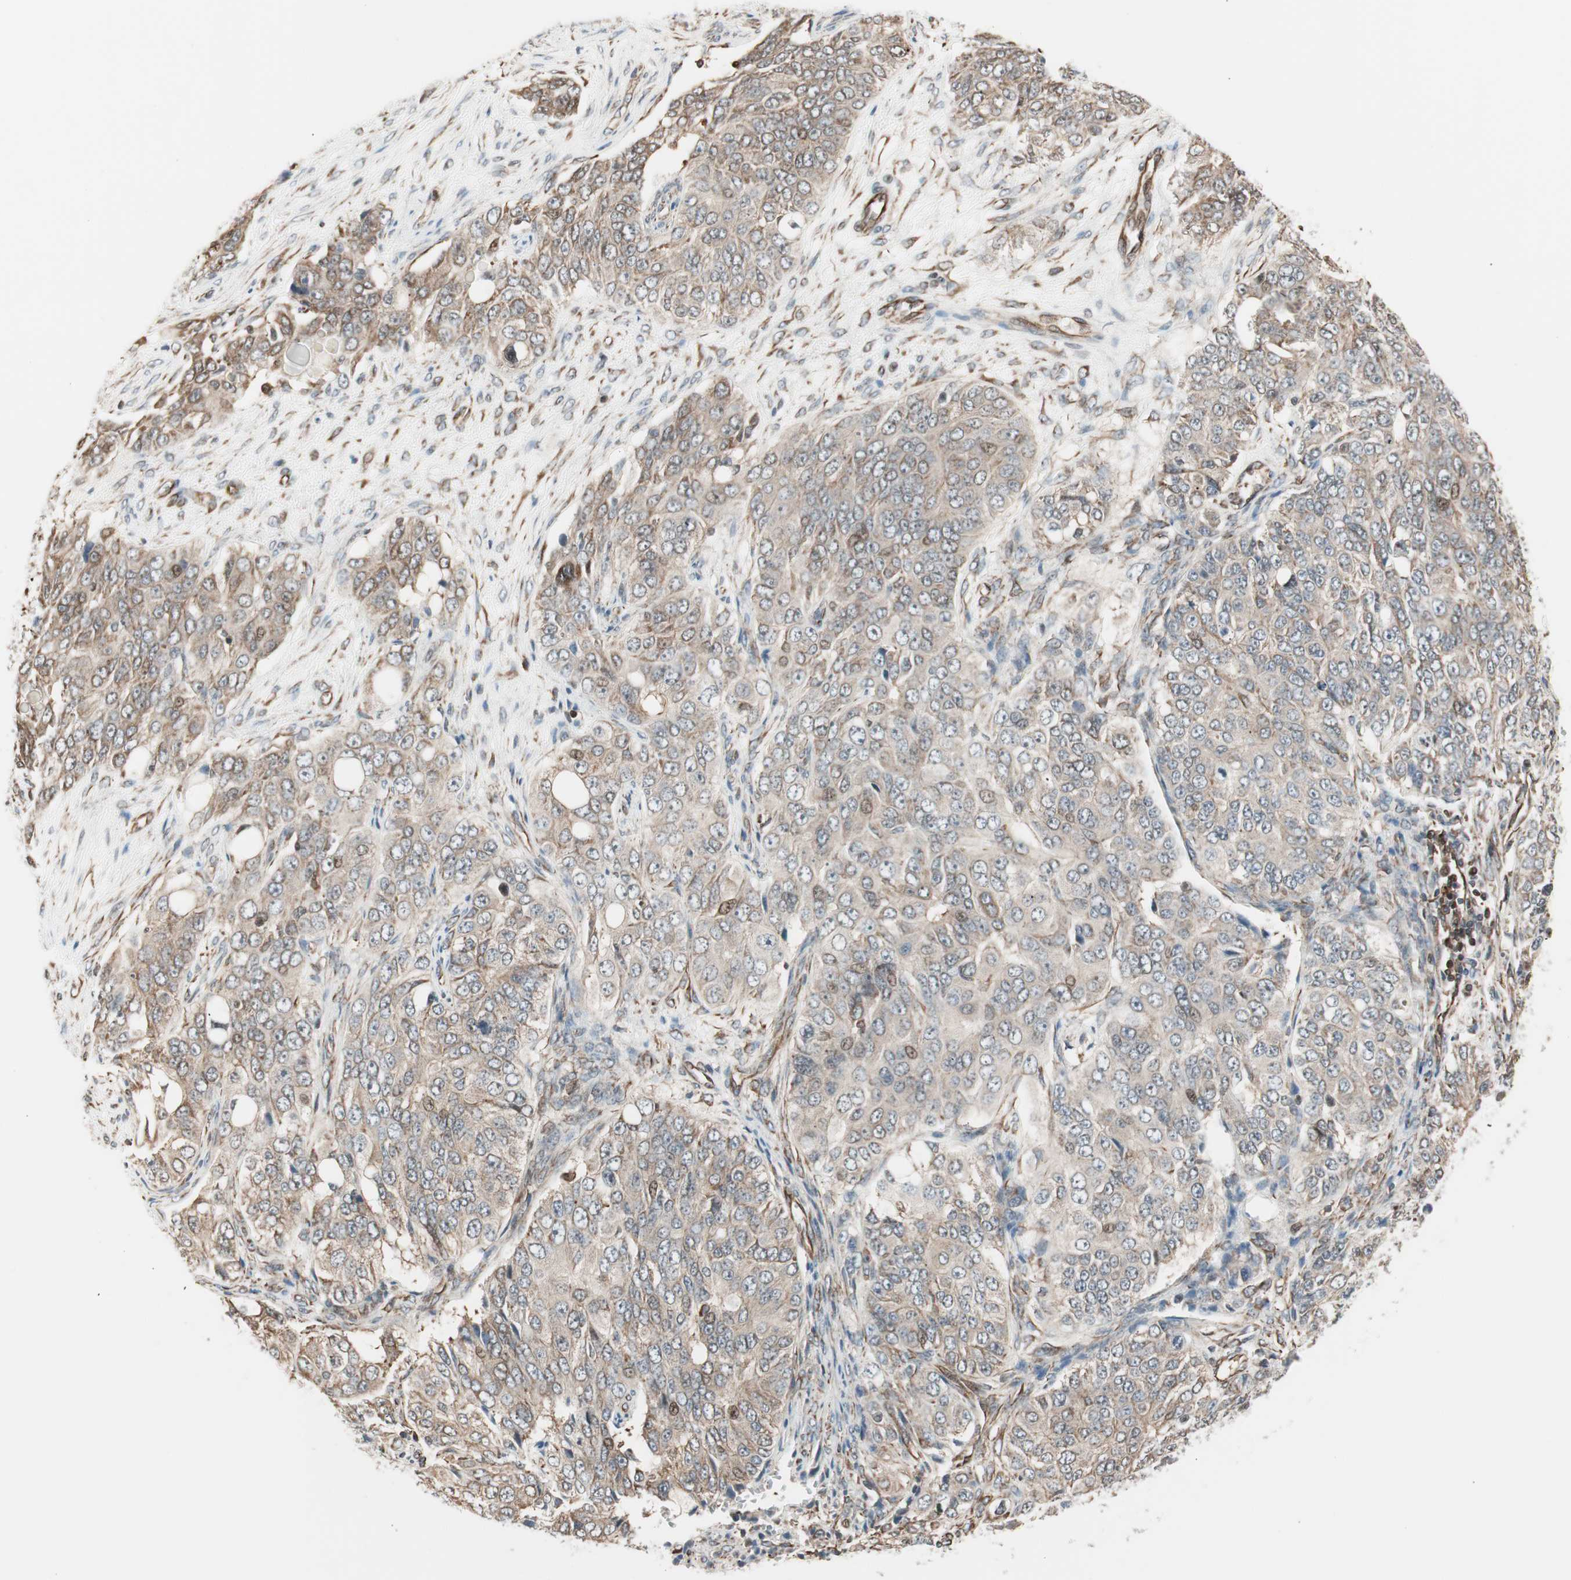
{"staining": {"intensity": "weak", "quantity": ">75%", "location": "cytoplasmic/membranous"}, "tissue": "ovarian cancer", "cell_type": "Tumor cells", "image_type": "cancer", "snomed": [{"axis": "morphology", "description": "Carcinoma, endometroid"}, {"axis": "topography", "description": "Ovary"}], "caption": "Immunohistochemistry (IHC) of human ovarian cancer (endometroid carcinoma) exhibits low levels of weak cytoplasmic/membranous staining in approximately >75% of tumor cells.", "gene": "MAD2L2", "patient": {"sex": "female", "age": 51}}